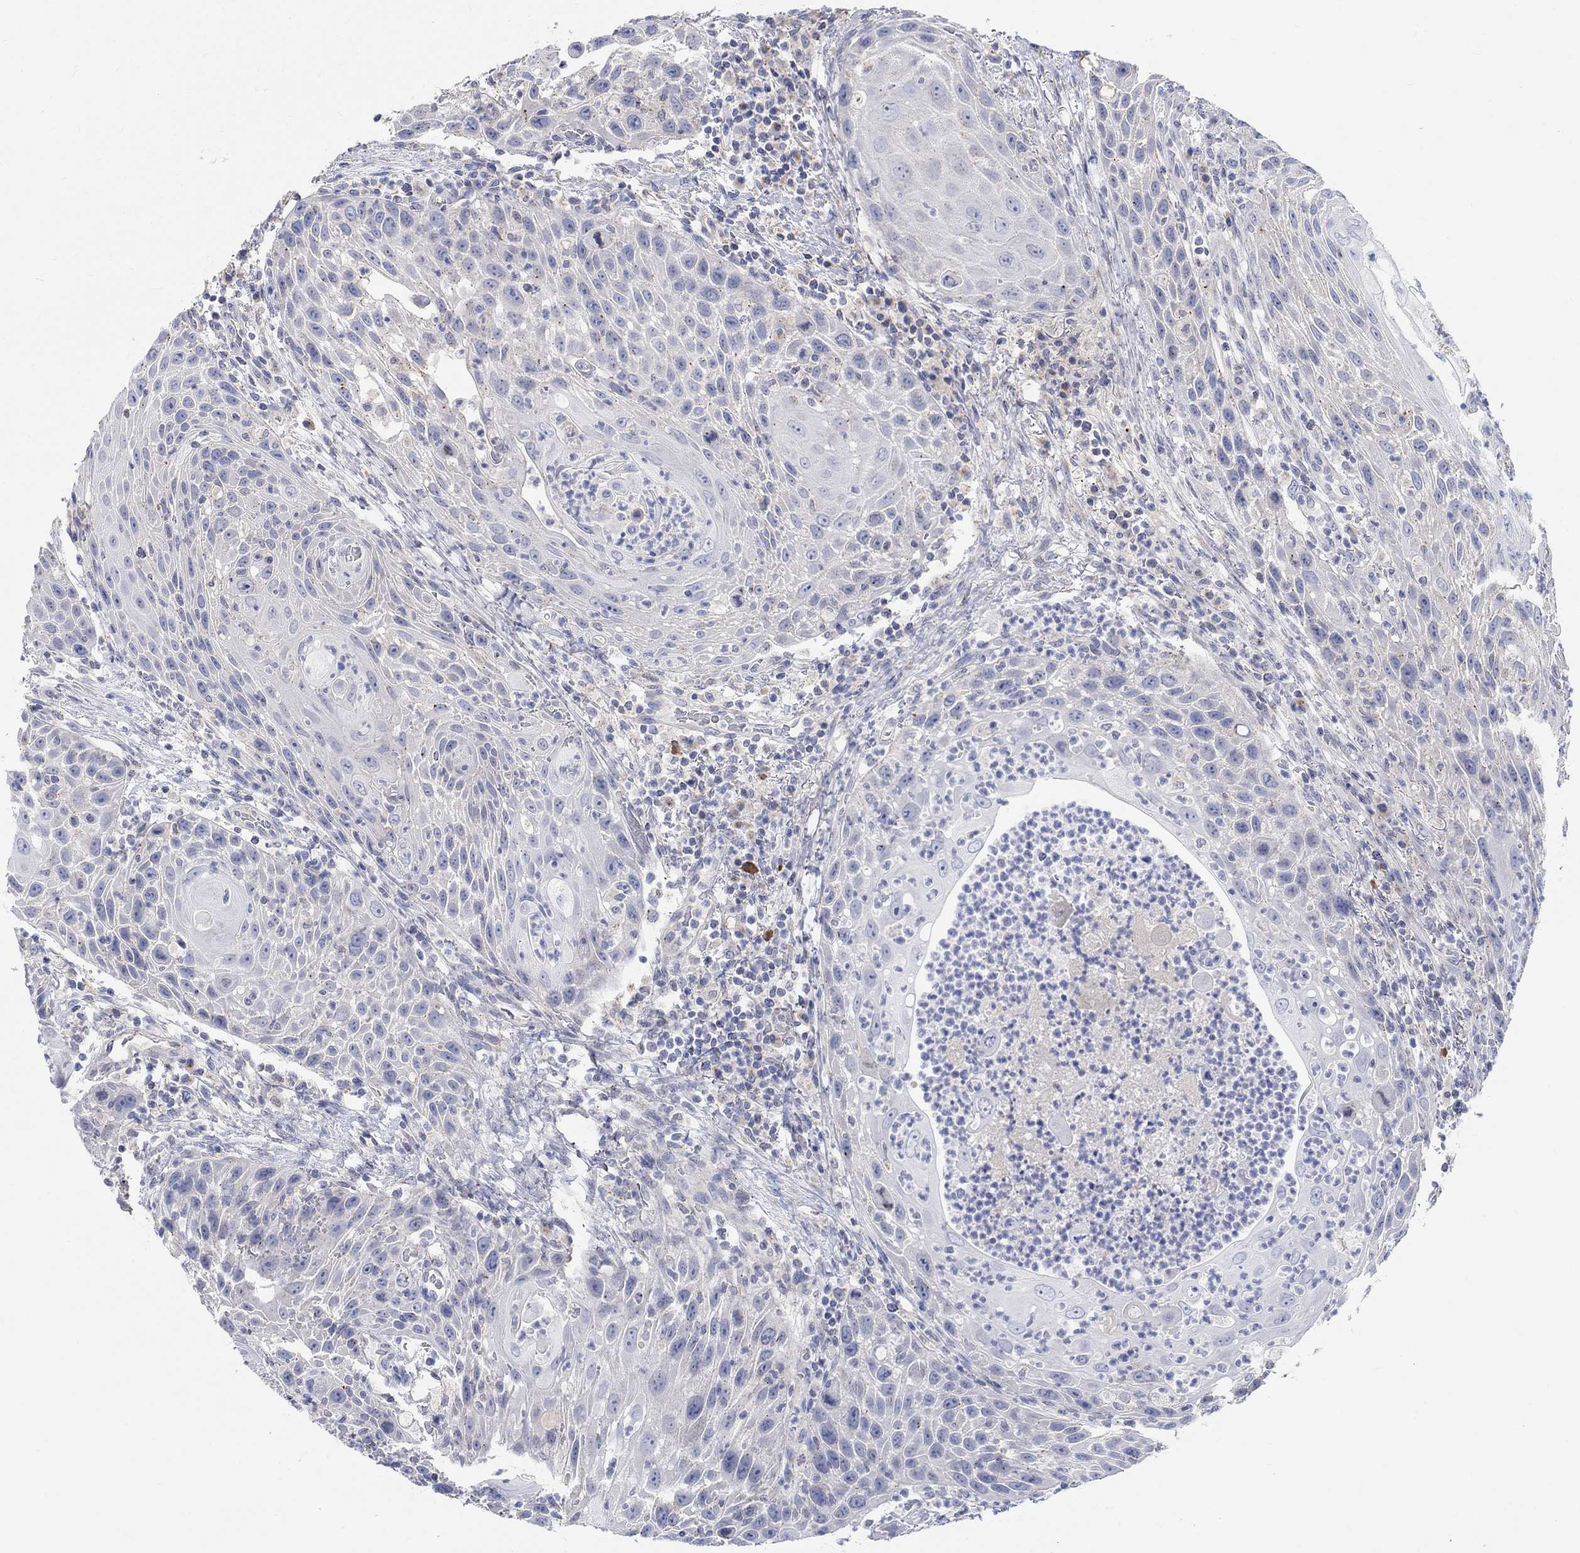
{"staining": {"intensity": "negative", "quantity": "none", "location": "none"}, "tissue": "head and neck cancer", "cell_type": "Tumor cells", "image_type": "cancer", "snomed": [{"axis": "morphology", "description": "Squamous cell carcinoma, NOS"}, {"axis": "topography", "description": "Head-Neck"}], "caption": "Head and neck cancer (squamous cell carcinoma) was stained to show a protein in brown. There is no significant positivity in tumor cells.", "gene": "NAV3", "patient": {"sex": "male", "age": 69}}